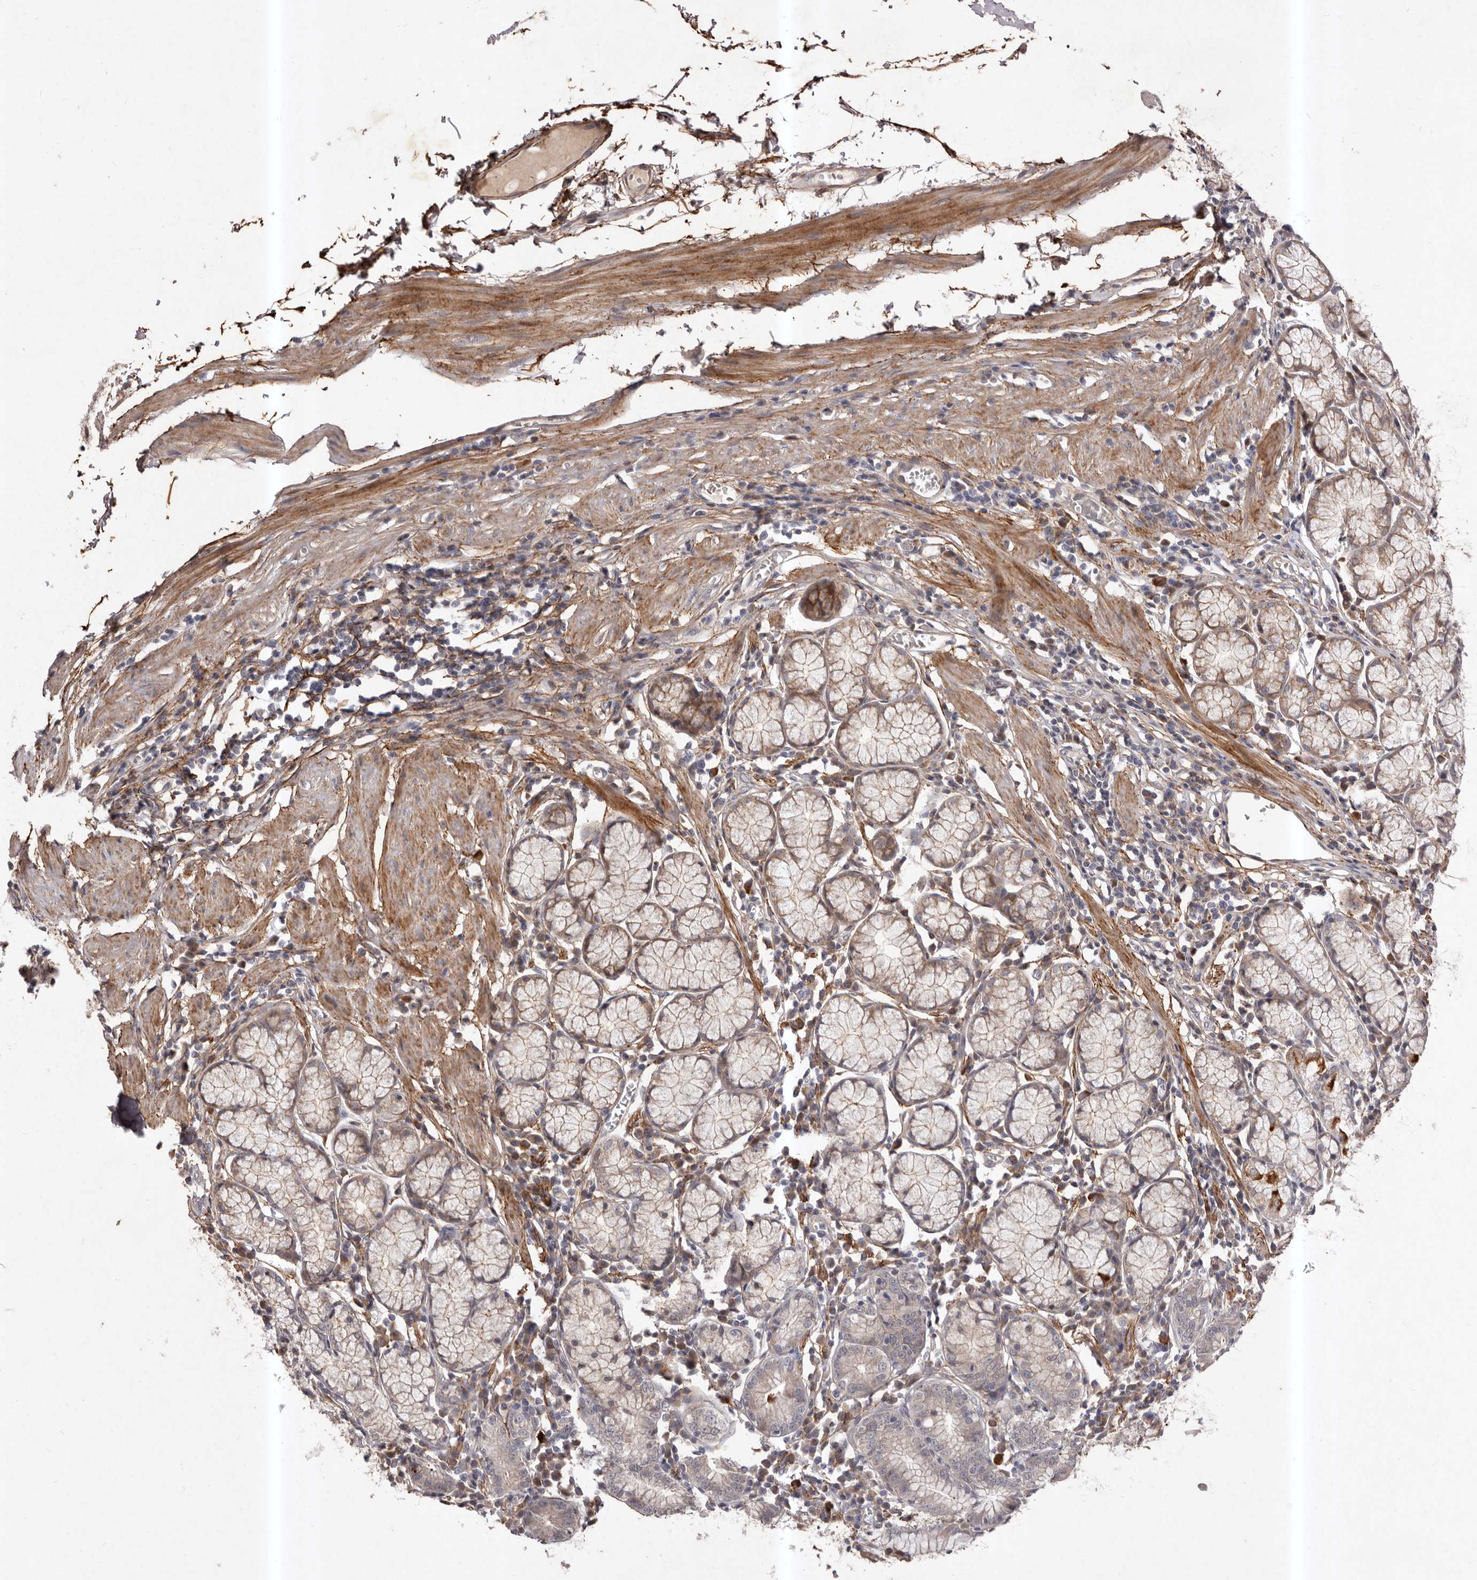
{"staining": {"intensity": "strong", "quantity": "25%-75%", "location": "cytoplasmic/membranous"}, "tissue": "stomach", "cell_type": "Glandular cells", "image_type": "normal", "snomed": [{"axis": "morphology", "description": "Normal tissue, NOS"}, {"axis": "topography", "description": "Stomach"}], "caption": "Glandular cells reveal high levels of strong cytoplasmic/membranous expression in approximately 25%-75% of cells in normal stomach. (IHC, brightfield microscopy, high magnification).", "gene": "HBS1L", "patient": {"sex": "male", "age": 55}}